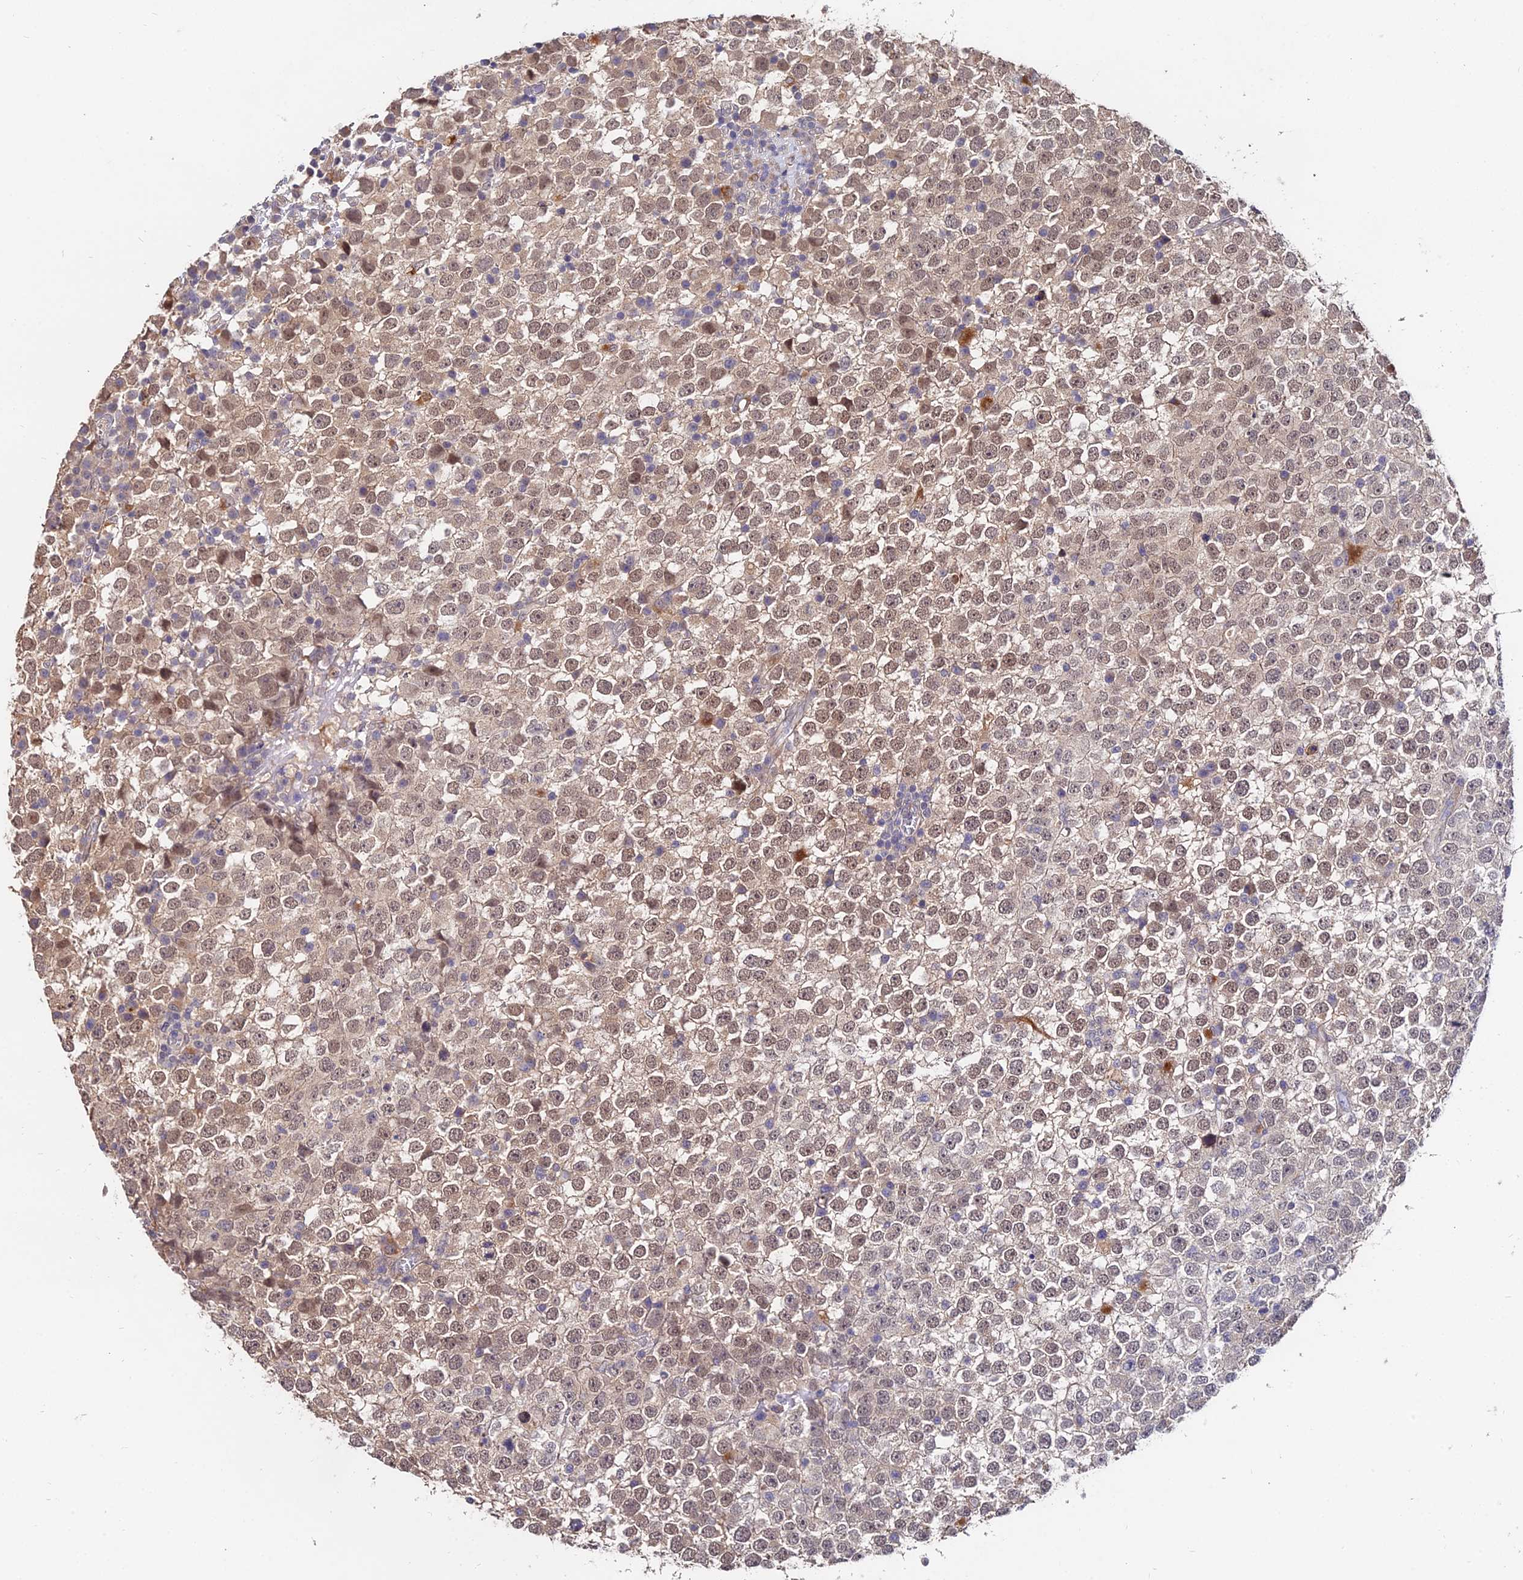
{"staining": {"intensity": "weak", "quantity": "25%-75%", "location": "nuclear"}, "tissue": "testis cancer", "cell_type": "Tumor cells", "image_type": "cancer", "snomed": [{"axis": "morphology", "description": "Seminoma, NOS"}, {"axis": "topography", "description": "Testis"}], "caption": "Brown immunohistochemical staining in human testis cancer (seminoma) displays weak nuclear positivity in approximately 25%-75% of tumor cells.", "gene": "ACTR5", "patient": {"sex": "male", "age": 65}}